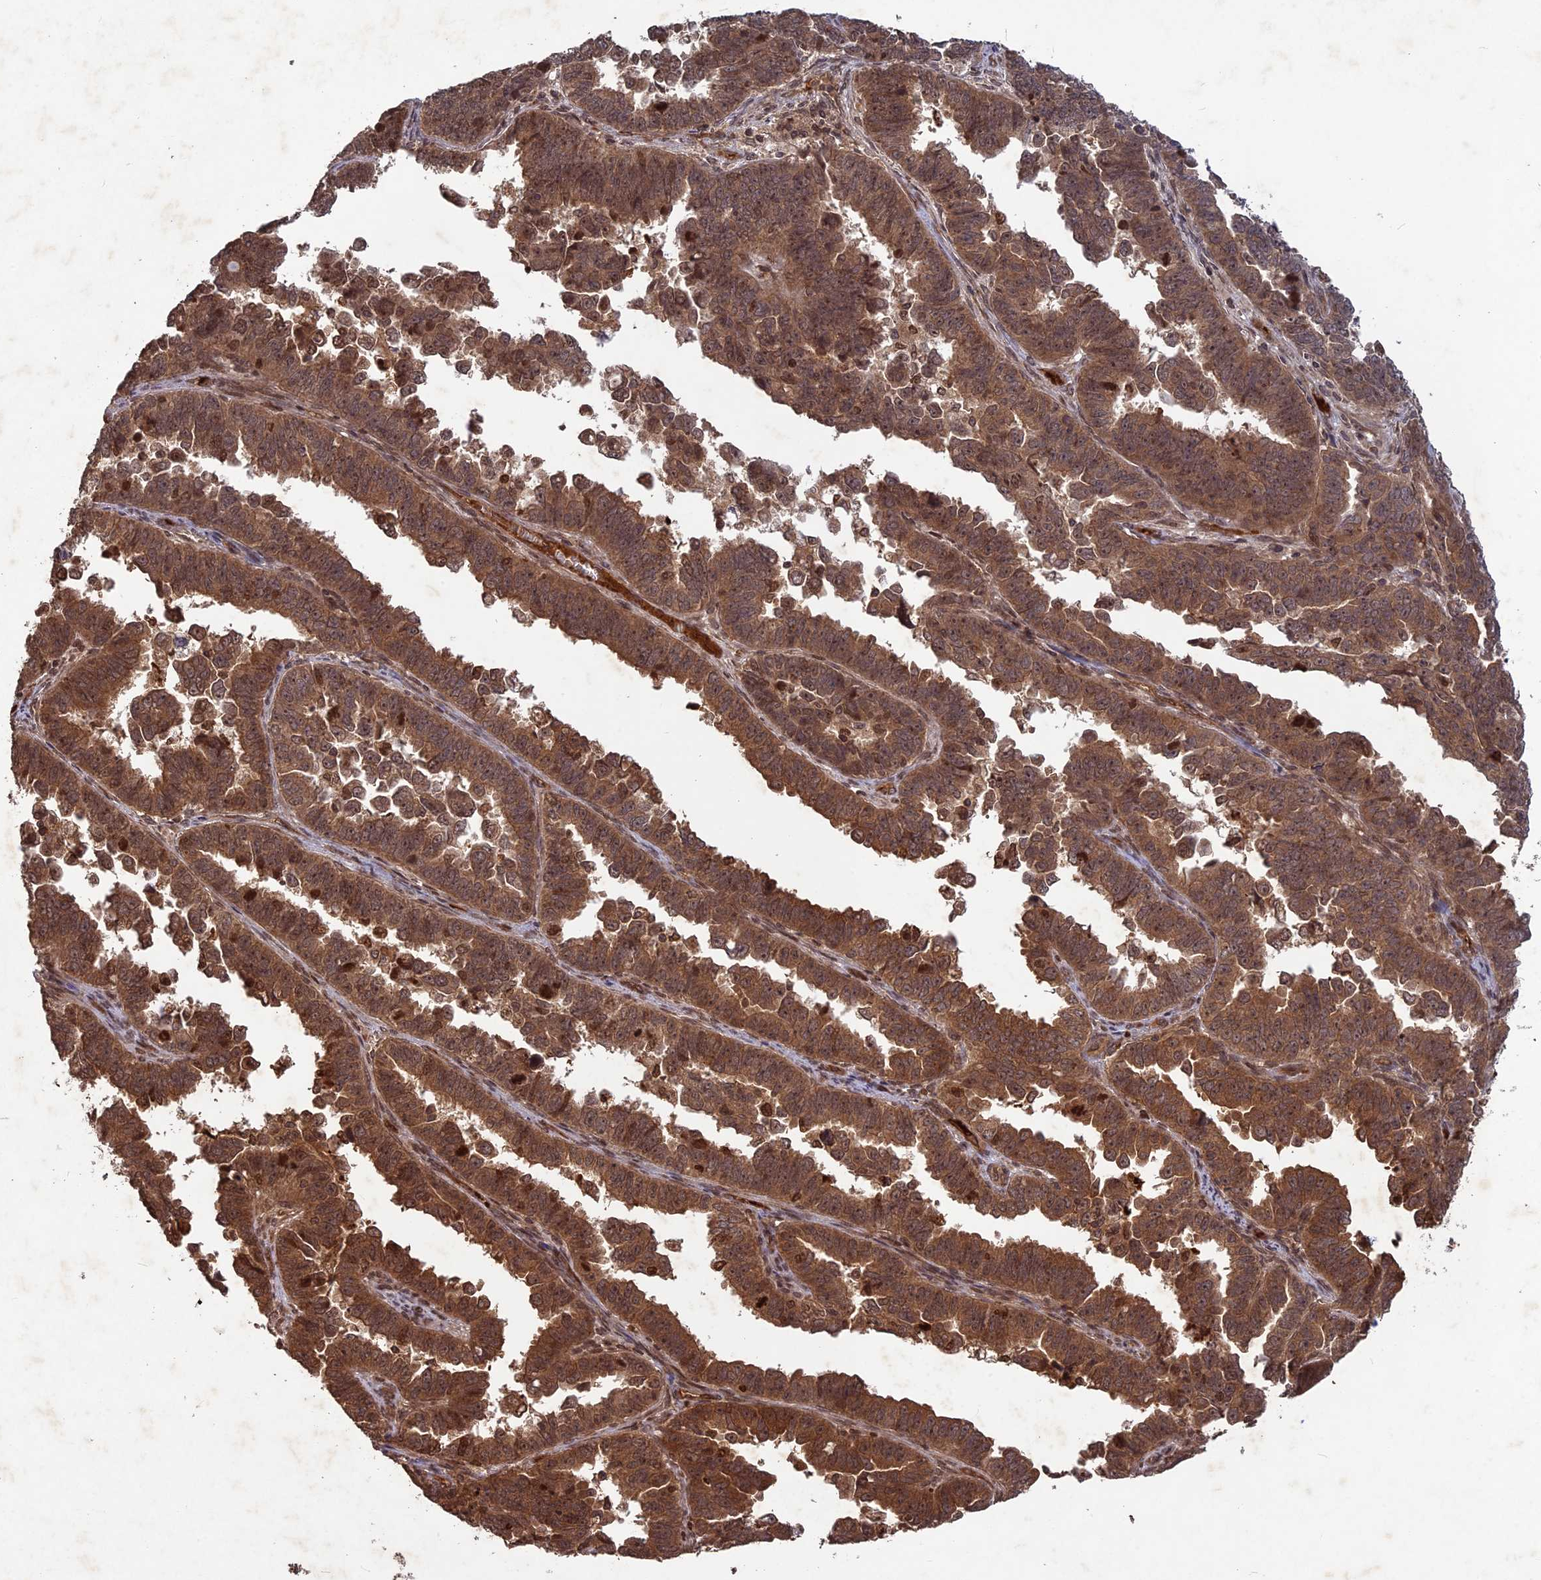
{"staining": {"intensity": "moderate", "quantity": ">75%", "location": "cytoplasmic/membranous,nuclear"}, "tissue": "endometrial cancer", "cell_type": "Tumor cells", "image_type": "cancer", "snomed": [{"axis": "morphology", "description": "Adenocarcinoma, NOS"}, {"axis": "topography", "description": "Endometrium"}], "caption": "The immunohistochemical stain labels moderate cytoplasmic/membranous and nuclear positivity in tumor cells of endometrial cancer (adenocarcinoma) tissue. (Stains: DAB in brown, nuclei in blue, Microscopy: brightfield microscopy at high magnification).", "gene": "SRMS", "patient": {"sex": "female", "age": 75}}